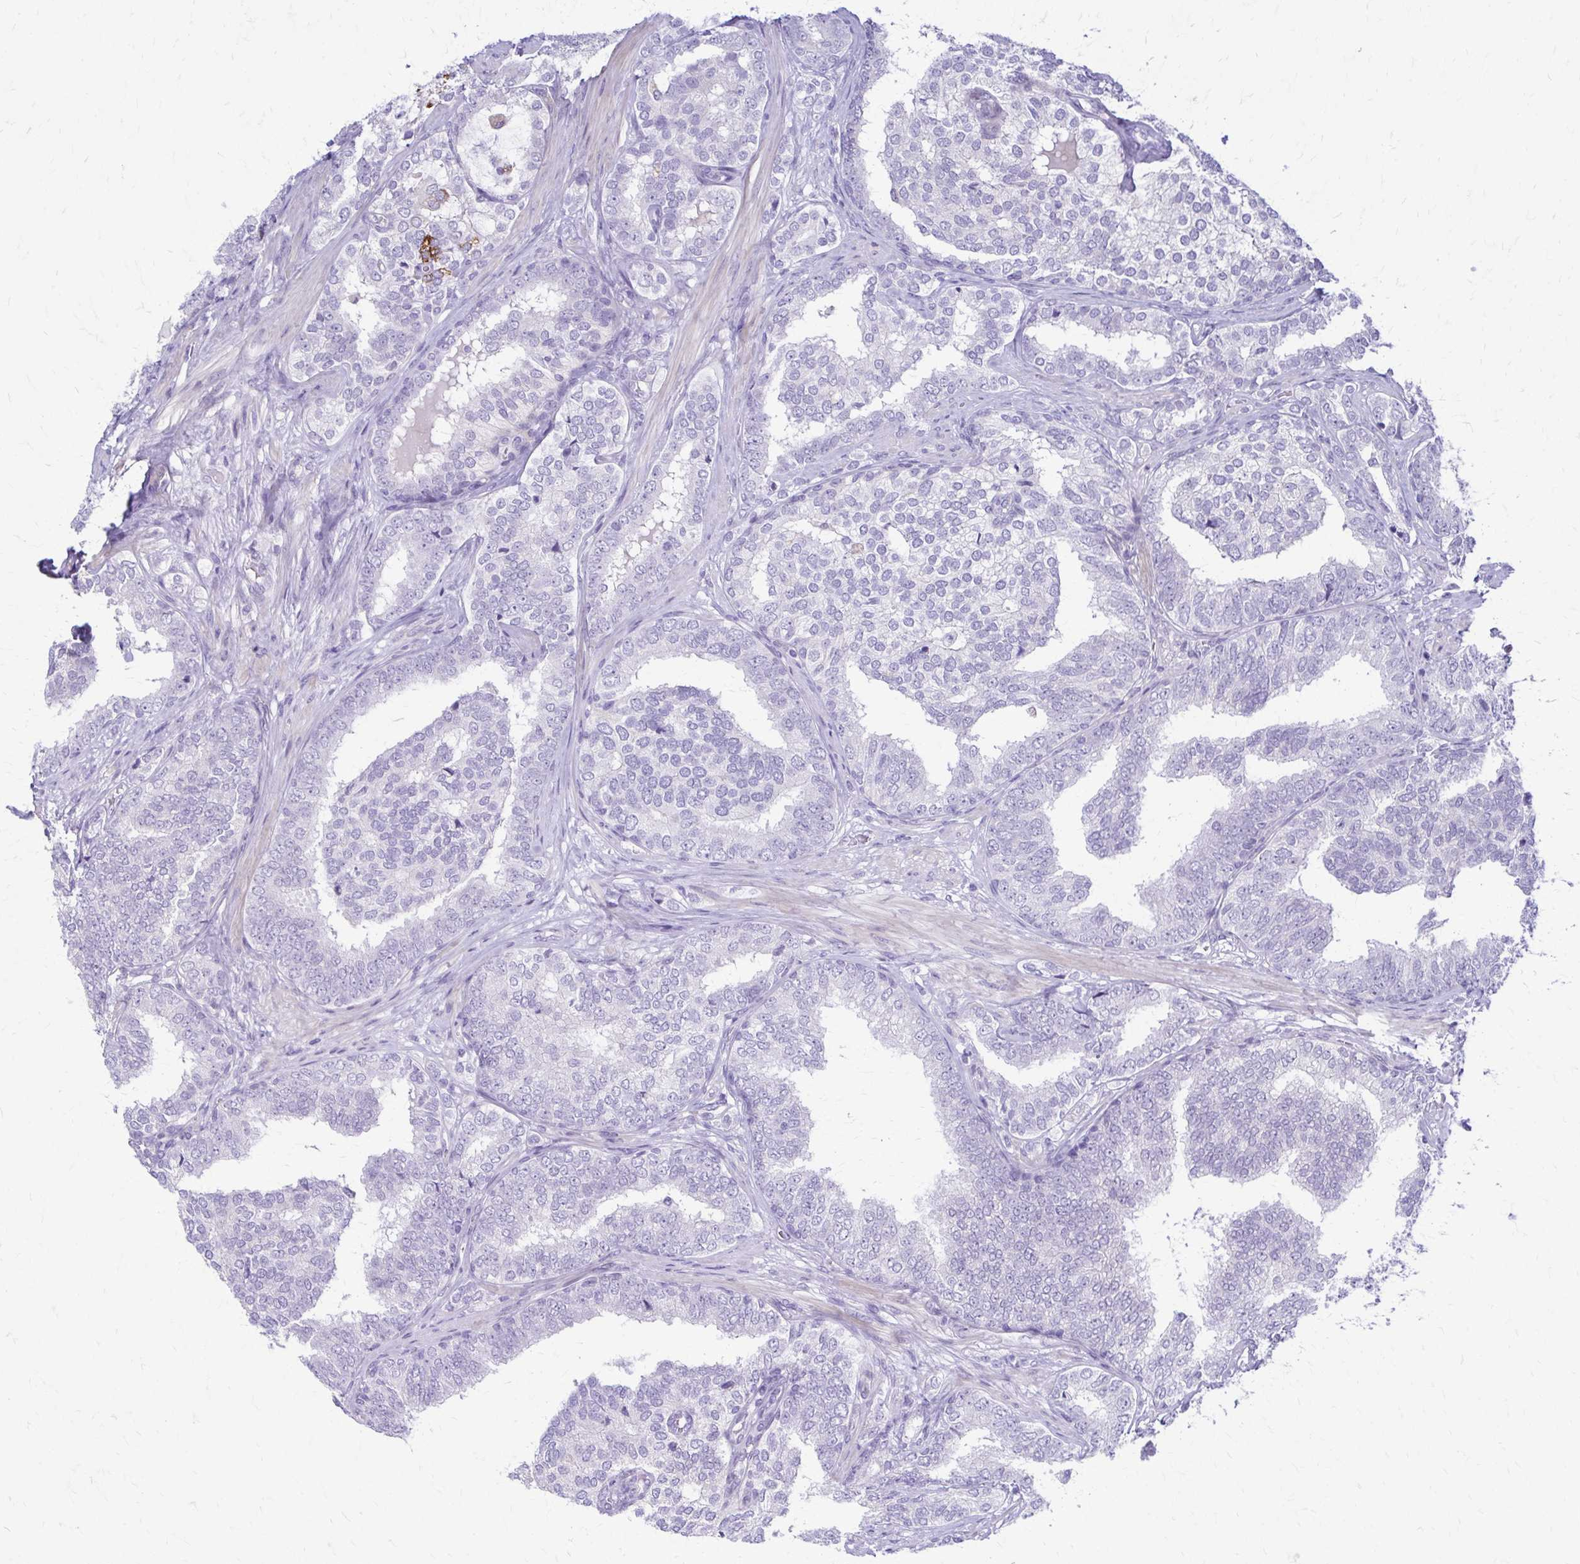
{"staining": {"intensity": "negative", "quantity": "none", "location": "none"}, "tissue": "prostate cancer", "cell_type": "Tumor cells", "image_type": "cancer", "snomed": [{"axis": "morphology", "description": "Adenocarcinoma, High grade"}, {"axis": "topography", "description": "Prostate"}], "caption": "An immunohistochemistry (IHC) image of prostate cancer (adenocarcinoma (high-grade)) is shown. There is no staining in tumor cells of prostate cancer (adenocarcinoma (high-grade)). (Immunohistochemistry, brightfield microscopy, high magnification).", "gene": "RHOBTB2", "patient": {"sex": "male", "age": 72}}